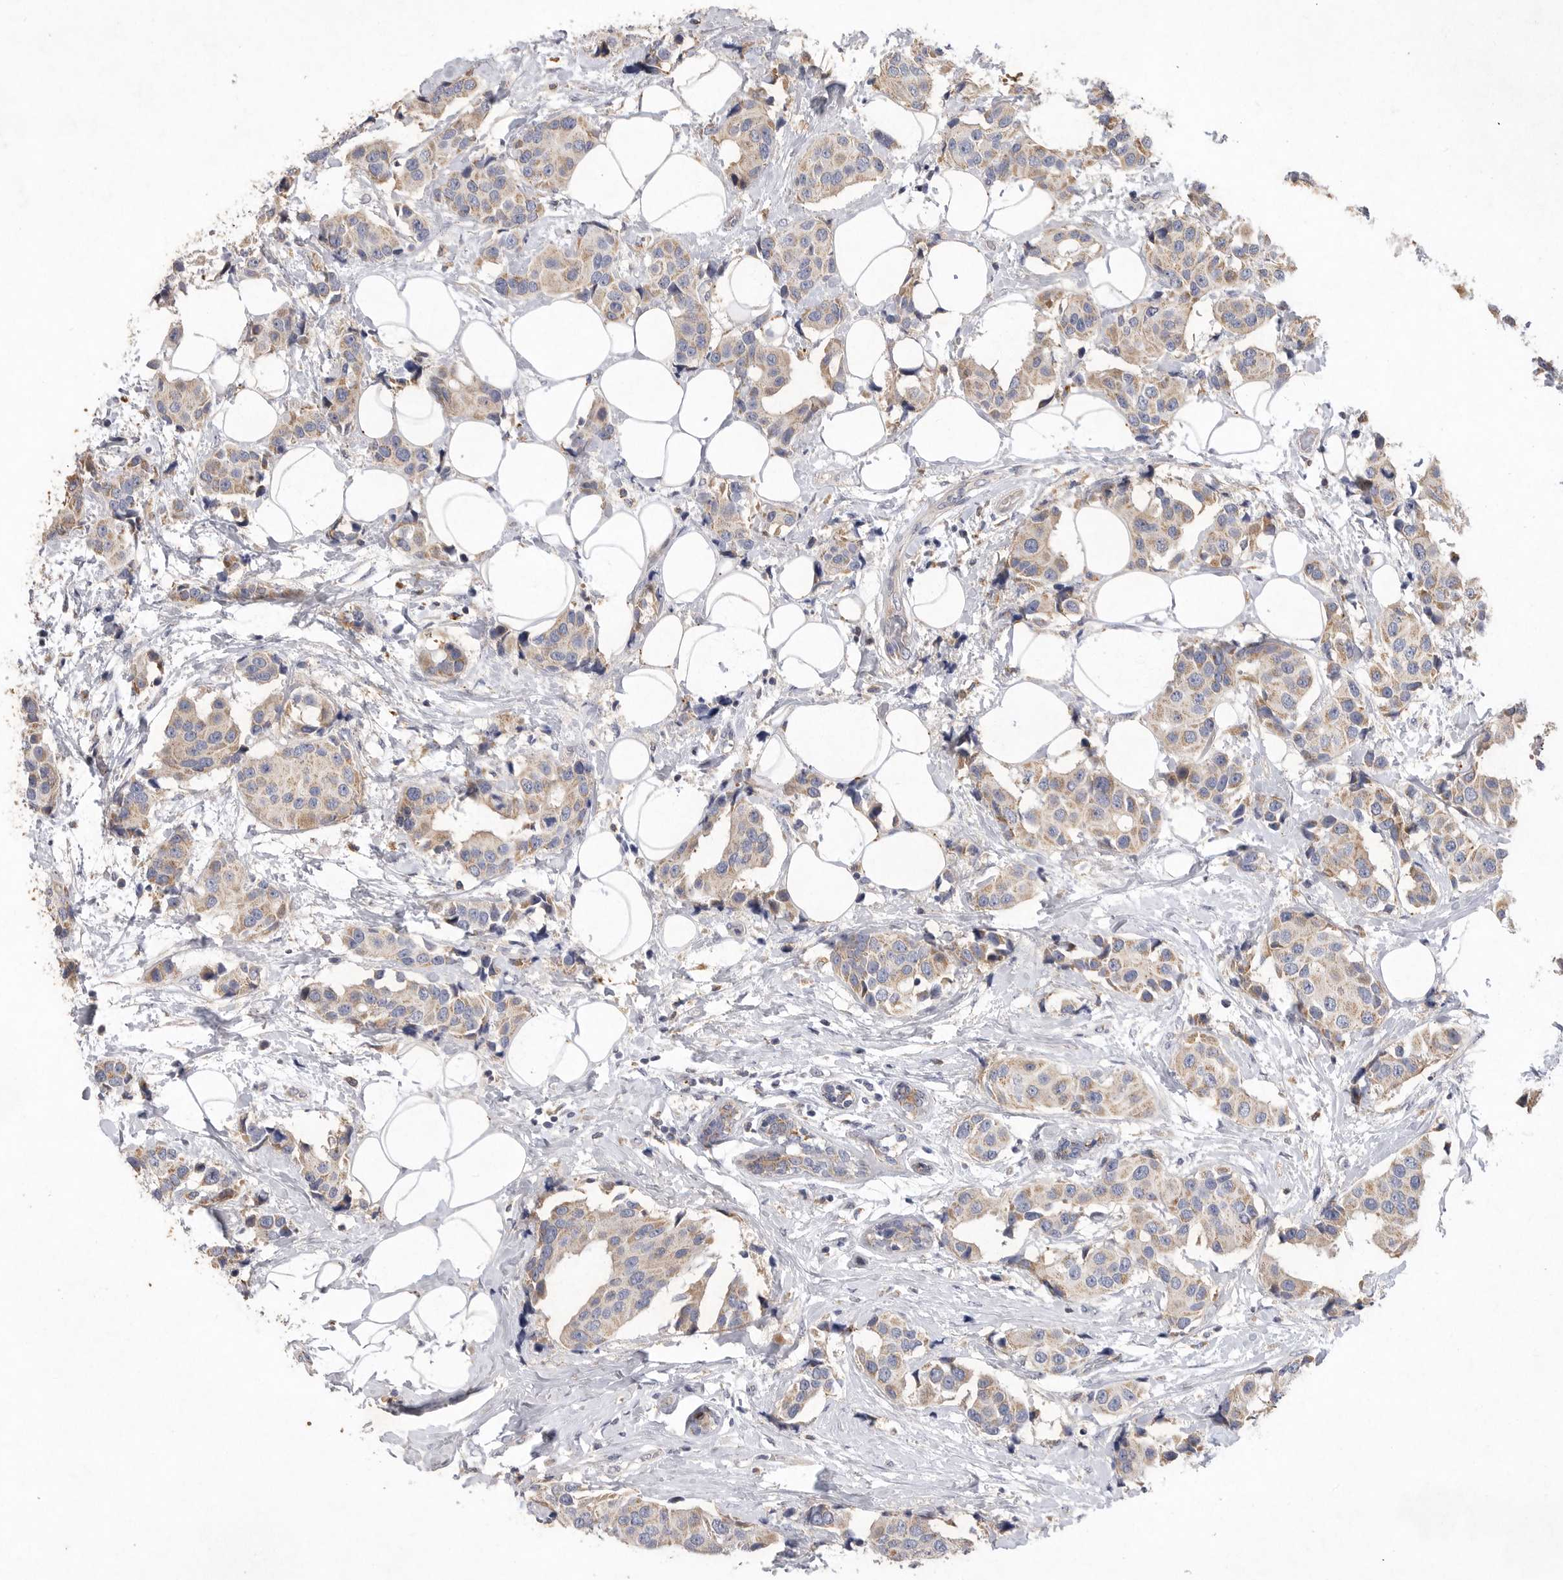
{"staining": {"intensity": "weak", "quantity": "25%-75%", "location": "cytoplasmic/membranous"}, "tissue": "breast cancer", "cell_type": "Tumor cells", "image_type": "cancer", "snomed": [{"axis": "morphology", "description": "Normal tissue, NOS"}, {"axis": "morphology", "description": "Duct carcinoma"}, {"axis": "topography", "description": "Breast"}], "caption": "Tumor cells demonstrate weak cytoplasmic/membranous positivity in approximately 25%-75% of cells in breast intraductal carcinoma.", "gene": "MRPL41", "patient": {"sex": "female", "age": 39}}